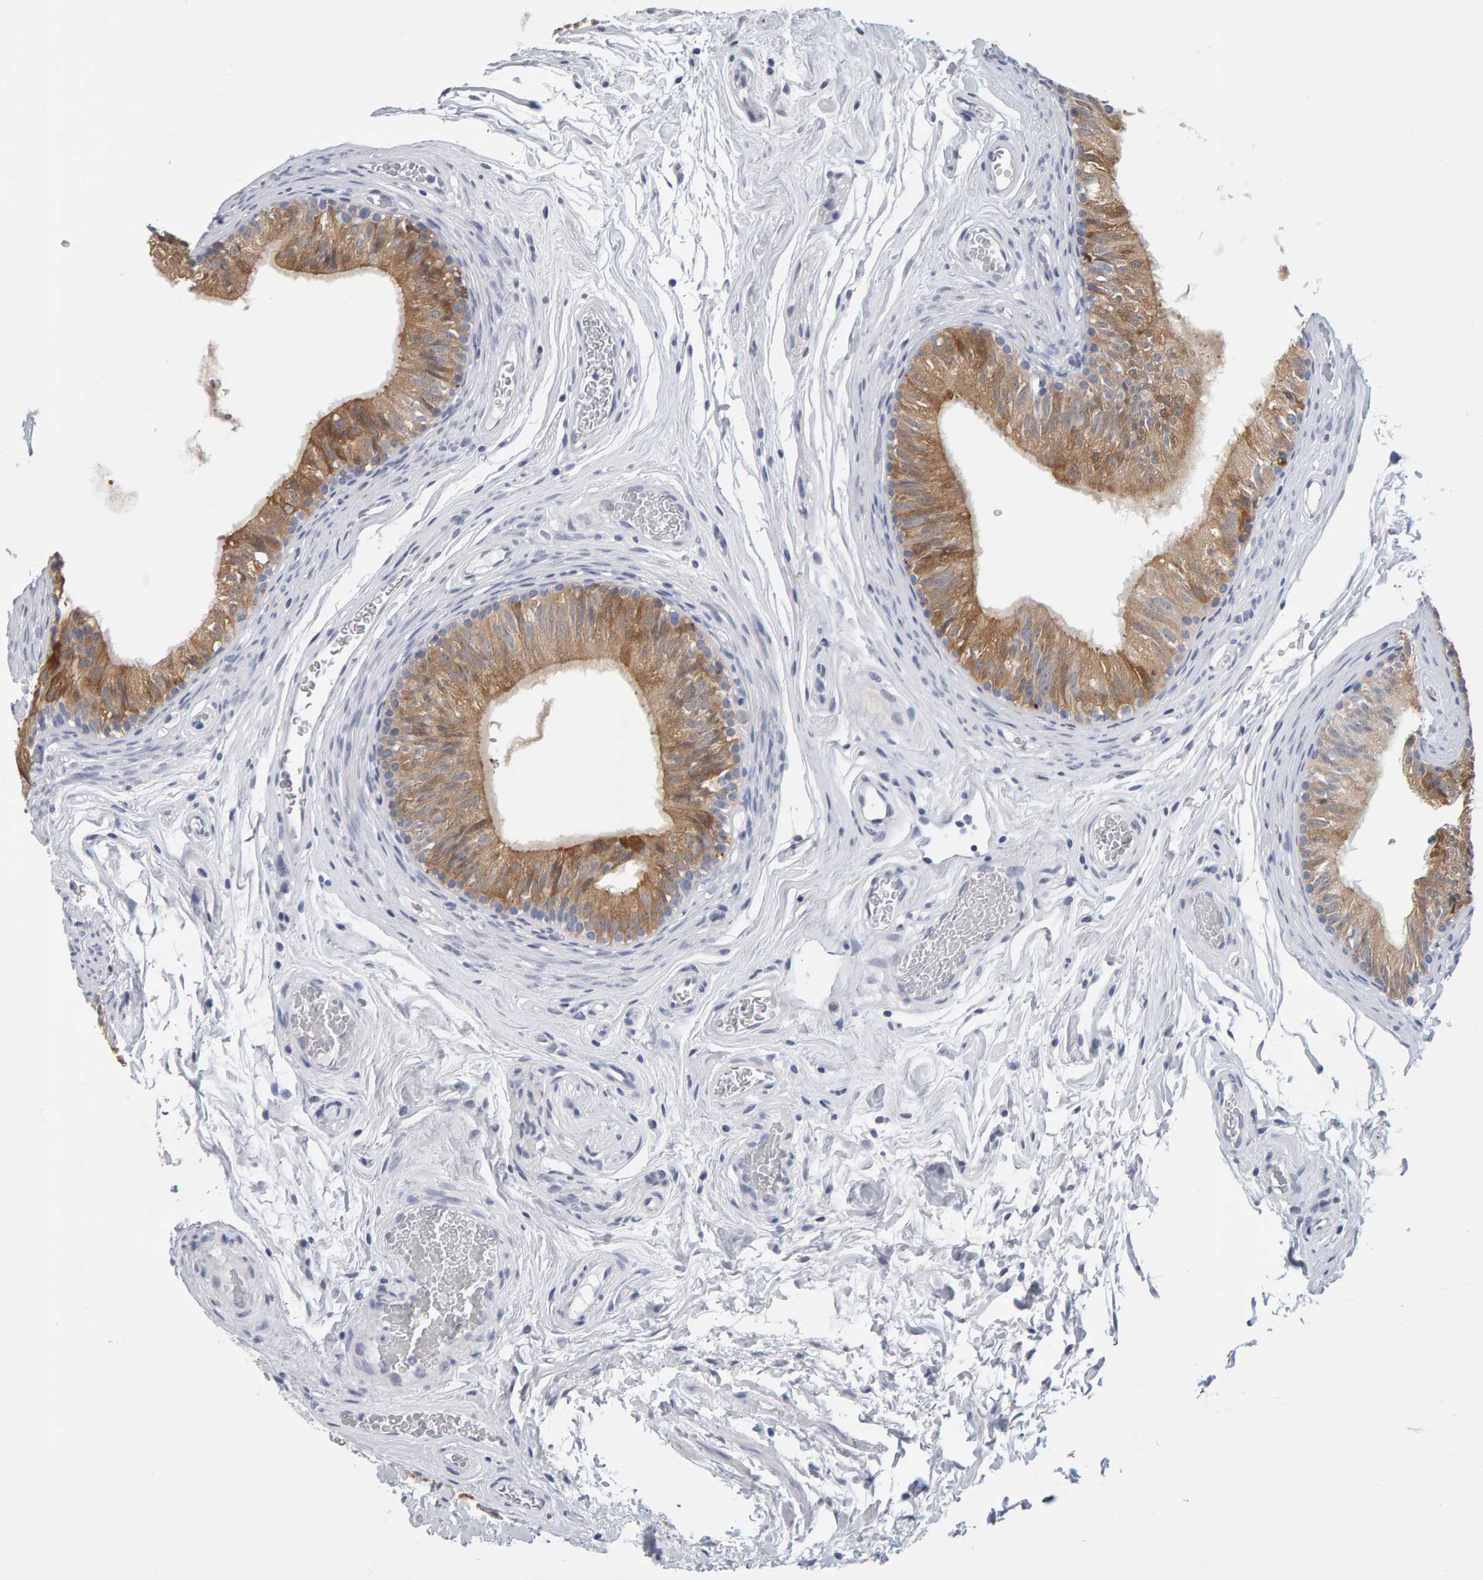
{"staining": {"intensity": "moderate", "quantity": "25%-75%", "location": "cytoplasmic/membranous"}, "tissue": "epididymis", "cell_type": "Glandular cells", "image_type": "normal", "snomed": [{"axis": "morphology", "description": "Normal tissue, NOS"}, {"axis": "topography", "description": "Epididymis"}], "caption": "Immunohistochemical staining of unremarkable human epididymis reveals moderate cytoplasmic/membranous protein positivity in approximately 25%-75% of glandular cells.", "gene": "CTH", "patient": {"sex": "male", "age": 36}}